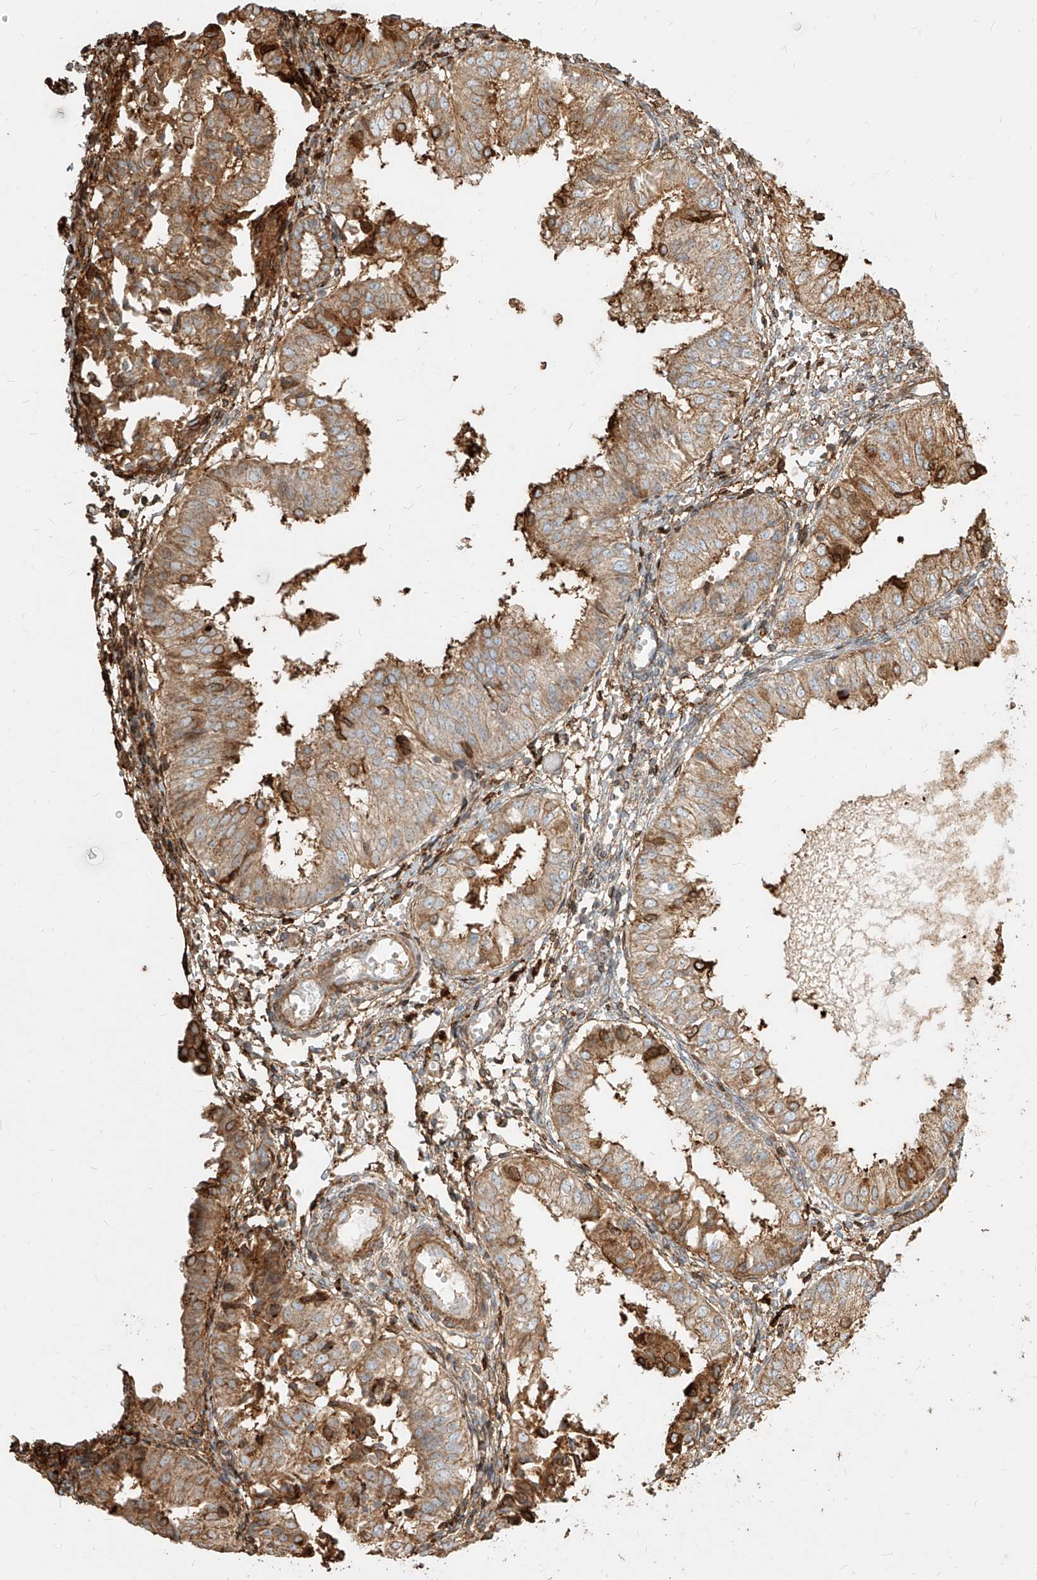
{"staining": {"intensity": "moderate", "quantity": ">75%", "location": "cytoplasmic/membranous"}, "tissue": "endometrial cancer", "cell_type": "Tumor cells", "image_type": "cancer", "snomed": [{"axis": "morphology", "description": "Normal tissue, NOS"}, {"axis": "morphology", "description": "Adenocarcinoma, NOS"}, {"axis": "topography", "description": "Endometrium"}], "caption": "Protein analysis of adenocarcinoma (endometrial) tissue demonstrates moderate cytoplasmic/membranous staining in approximately >75% of tumor cells.", "gene": "MTX2", "patient": {"sex": "female", "age": 53}}